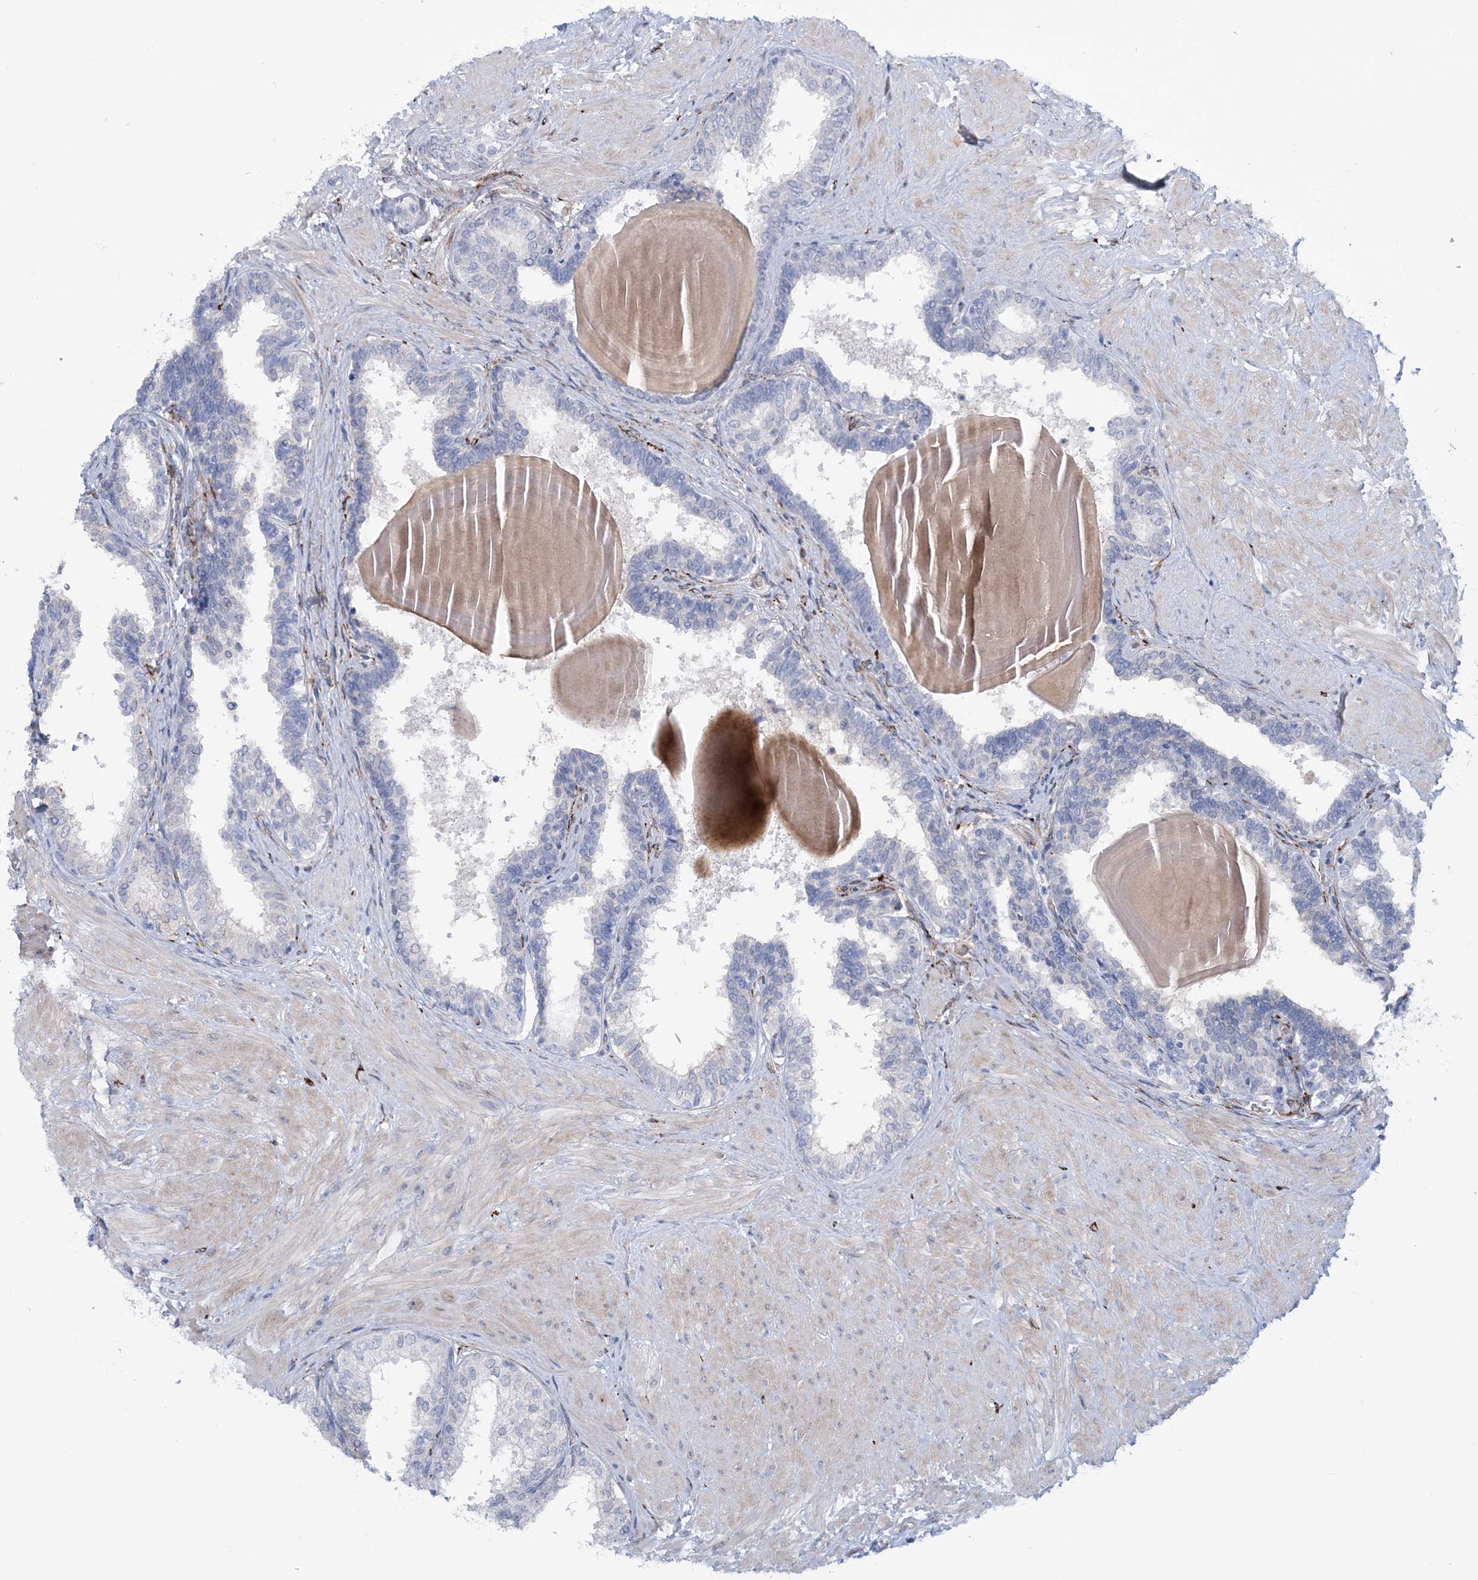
{"staining": {"intensity": "negative", "quantity": "none", "location": "none"}, "tissue": "prostate", "cell_type": "Glandular cells", "image_type": "normal", "snomed": [{"axis": "morphology", "description": "Normal tissue, NOS"}, {"axis": "topography", "description": "Prostate"}], "caption": "The micrograph shows no significant expression in glandular cells of prostate.", "gene": "RAB11FIP5", "patient": {"sex": "male", "age": 48}}